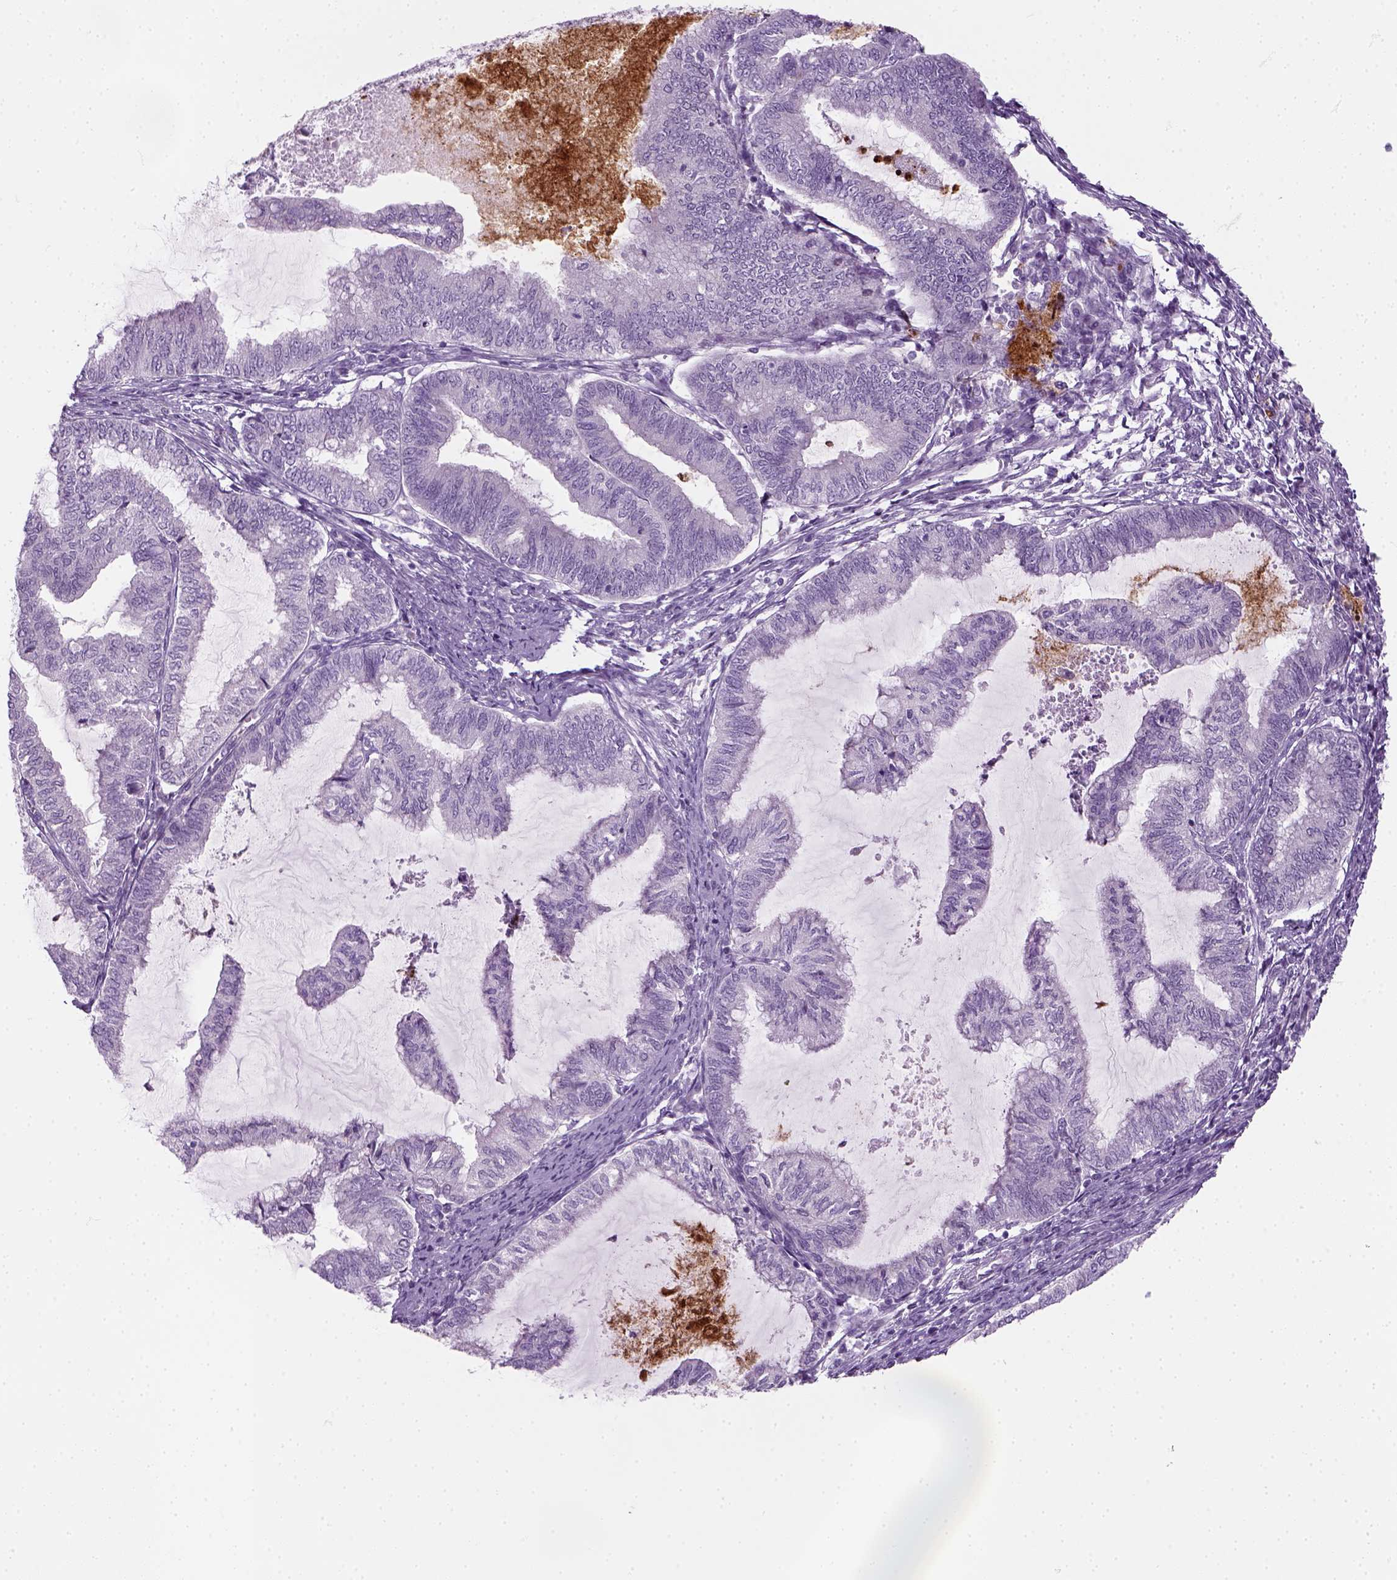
{"staining": {"intensity": "negative", "quantity": "none", "location": "none"}, "tissue": "endometrial cancer", "cell_type": "Tumor cells", "image_type": "cancer", "snomed": [{"axis": "morphology", "description": "Adenocarcinoma, NOS"}, {"axis": "topography", "description": "Endometrium"}], "caption": "Immunohistochemical staining of endometrial cancer demonstrates no significant expression in tumor cells. The staining is performed using DAB brown chromogen with nuclei counter-stained in using hematoxylin.", "gene": "IL4", "patient": {"sex": "female", "age": 79}}